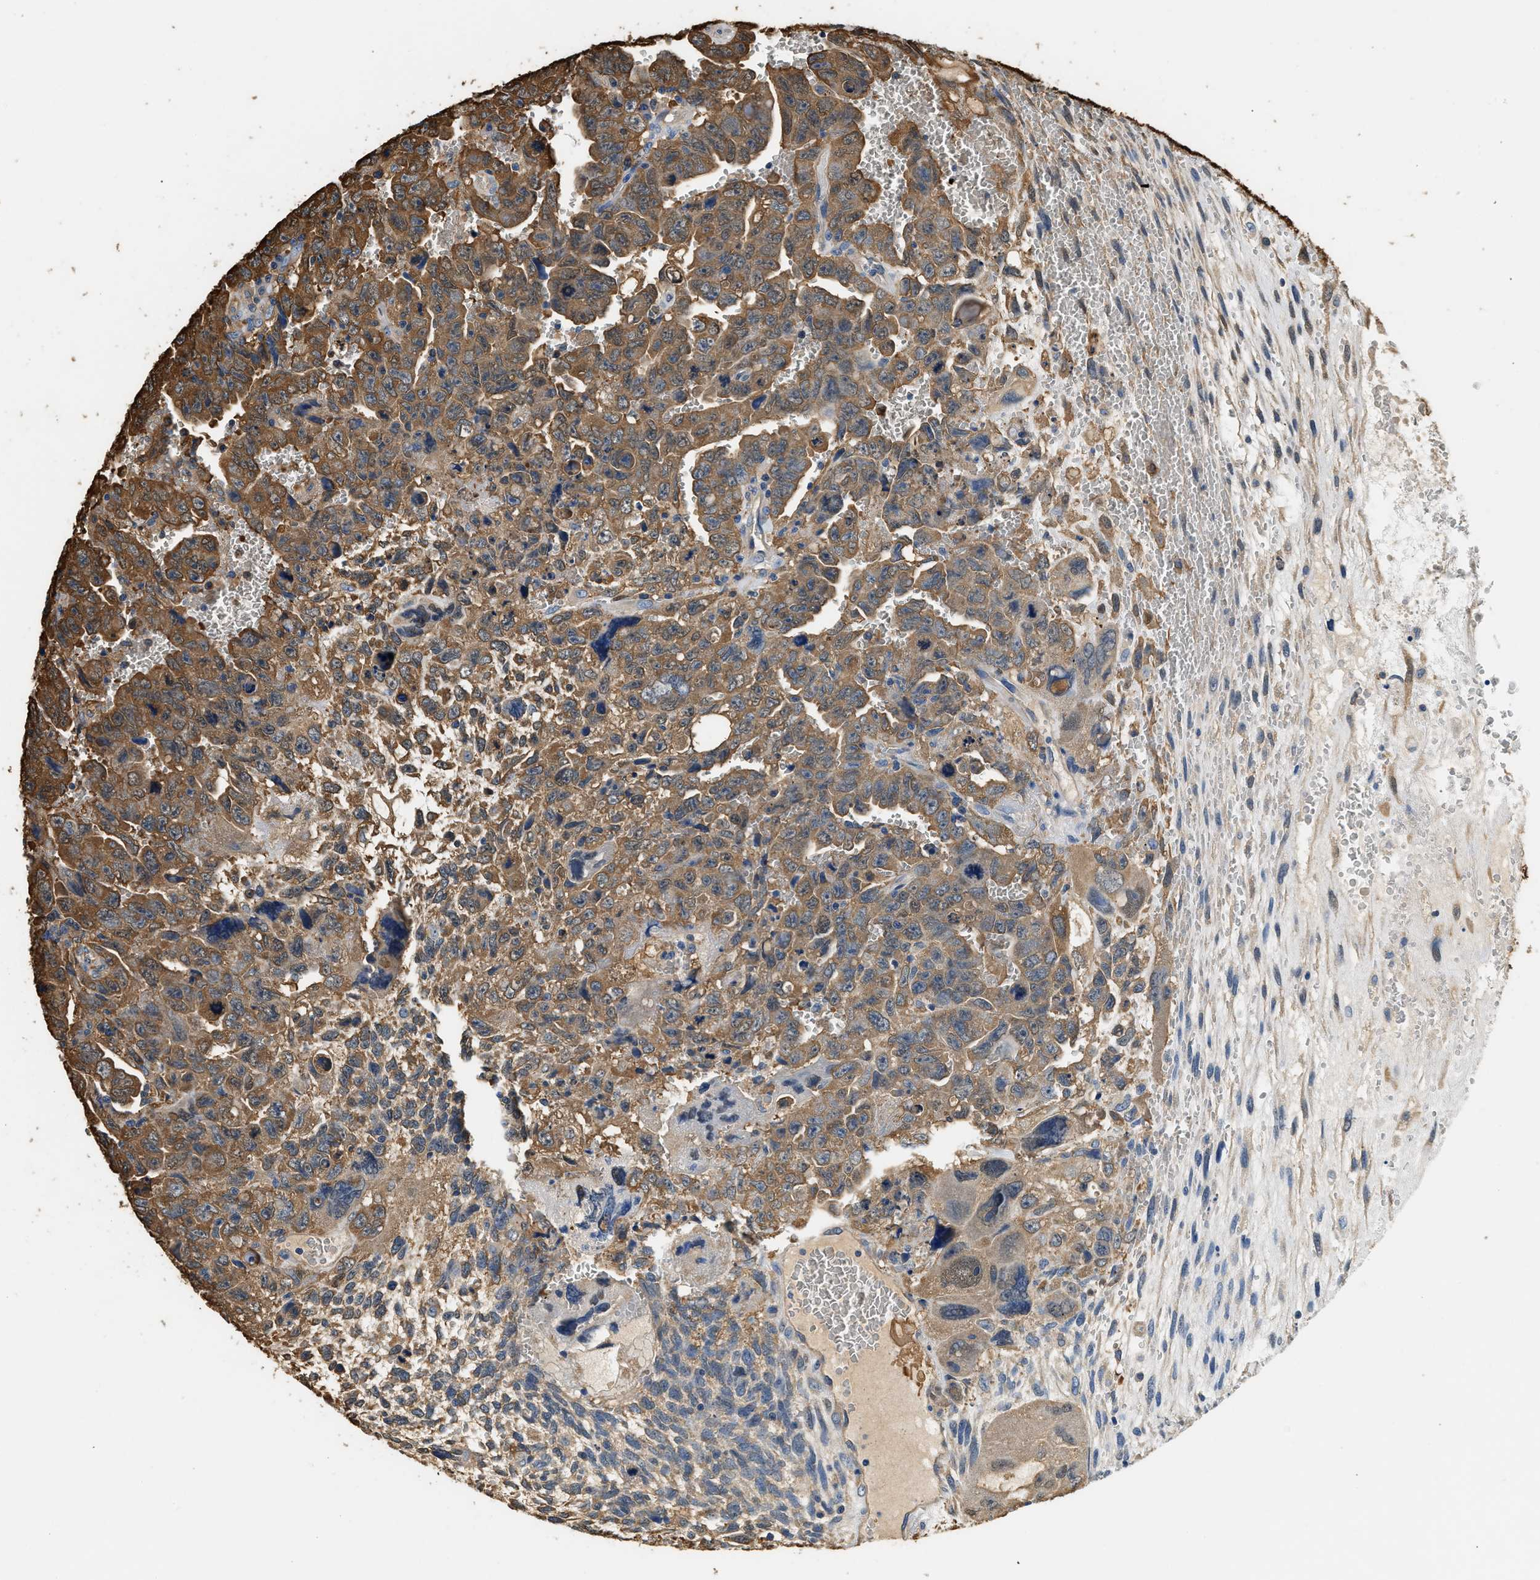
{"staining": {"intensity": "moderate", "quantity": ">75%", "location": "cytoplasmic/membranous"}, "tissue": "testis cancer", "cell_type": "Tumor cells", "image_type": "cancer", "snomed": [{"axis": "morphology", "description": "Carcinoma, Embryonal, NOS"}, {"axis": "topography", "description": "Testis"}], "caption": "This micrograph exhibits immunohistochemistry staining of testis cancer (embryonal carcinoma), with medium moderate cytoplasmic/membranous staining in approximately >75% of tumor cells.", "gene": "PPP2R1B", "patient": {"sex": "male", "age": 28}}